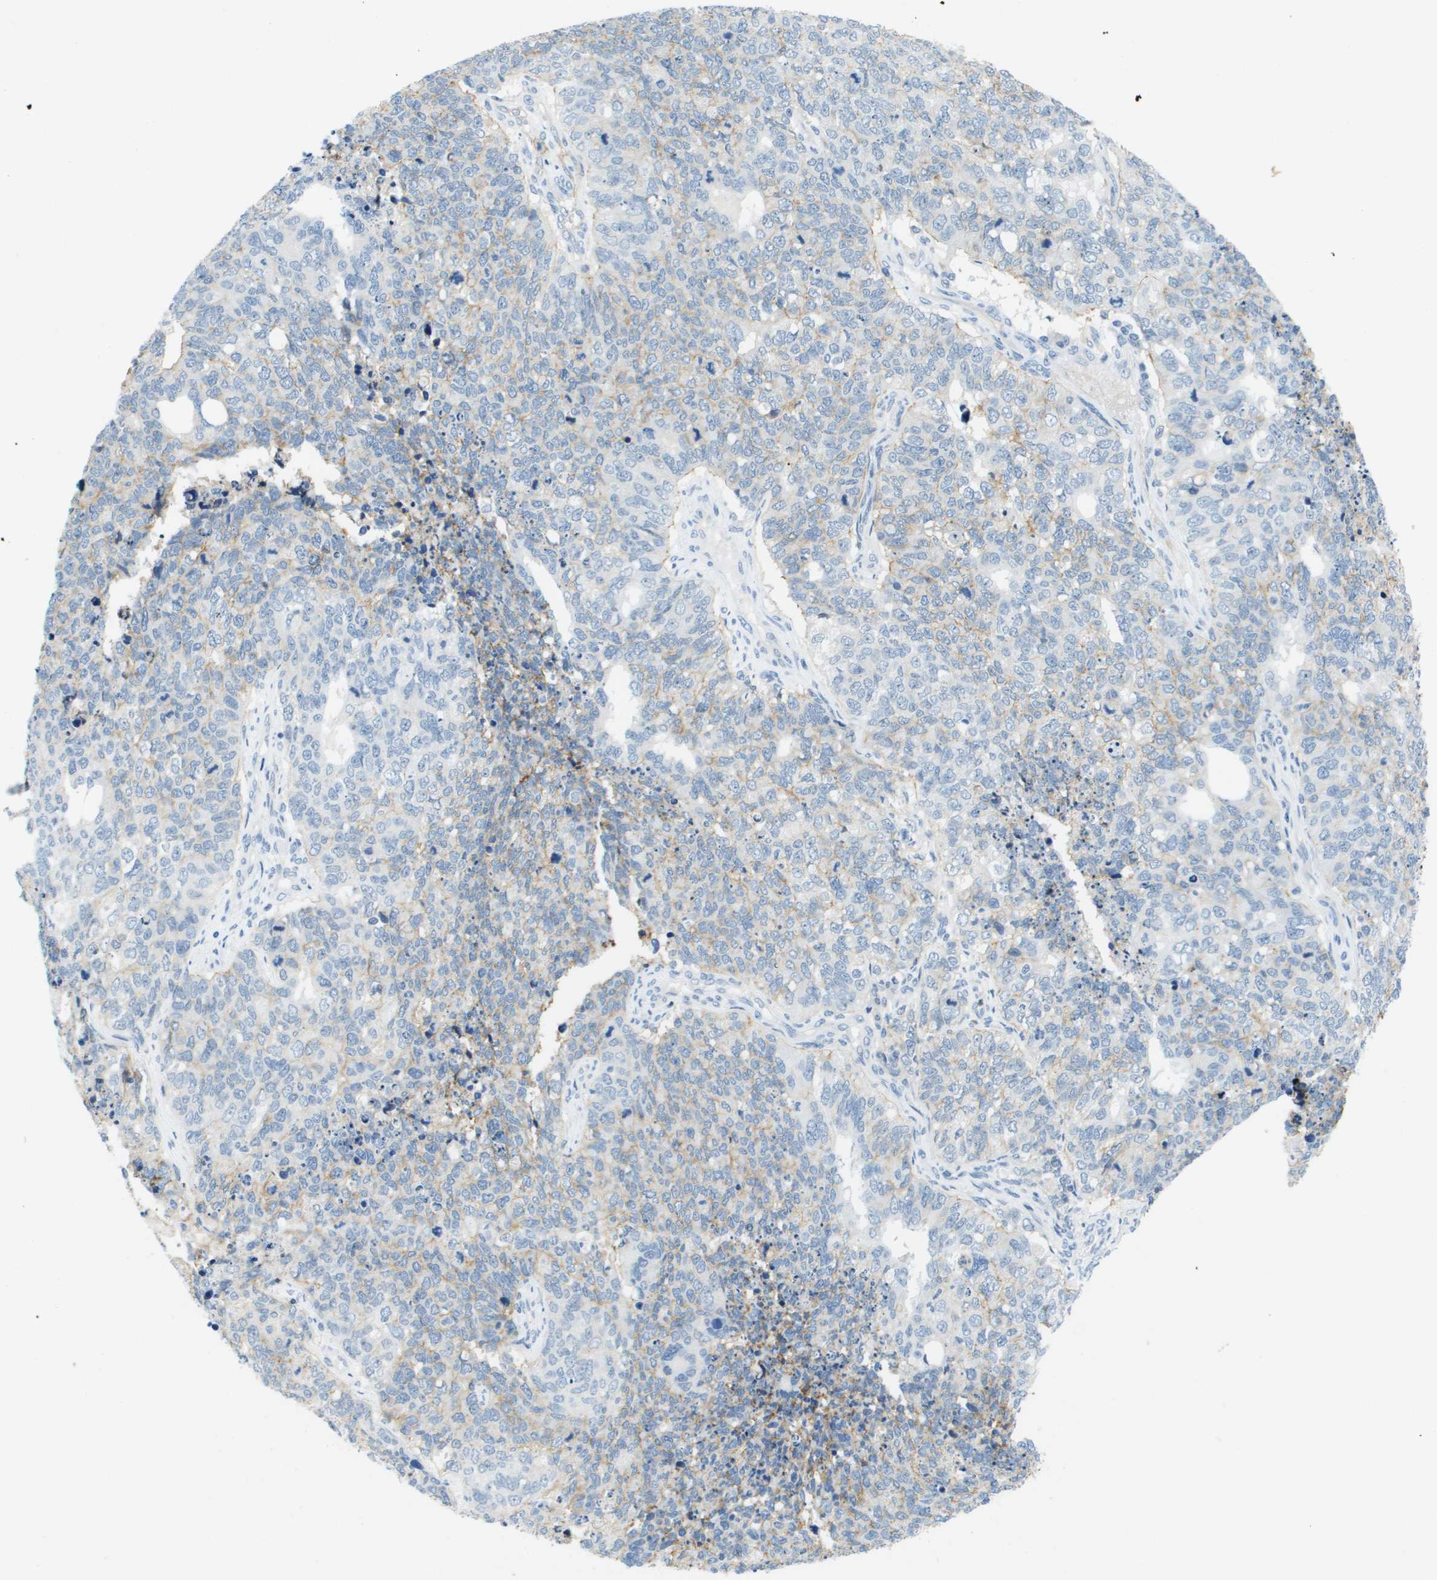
{"staining": {"intensity": "weak", "quantity": "<25%", "location": "cytoplasmic/membranous"}, "tissue": "cervical cancer", "cell_type": "Tumor cells", "image_type": "cancer", "snomed": [{"axis": "morphology", "description": "Squamous cell carcinoma, NOS"}, {"axis": "topography", "description": "Cervix"}], "caption": "The photomicrograph reveals no staining of tumor cells in cervical cancer.", "gene": "ITGA6", "patient": {"sex": "female", "age": 63}}